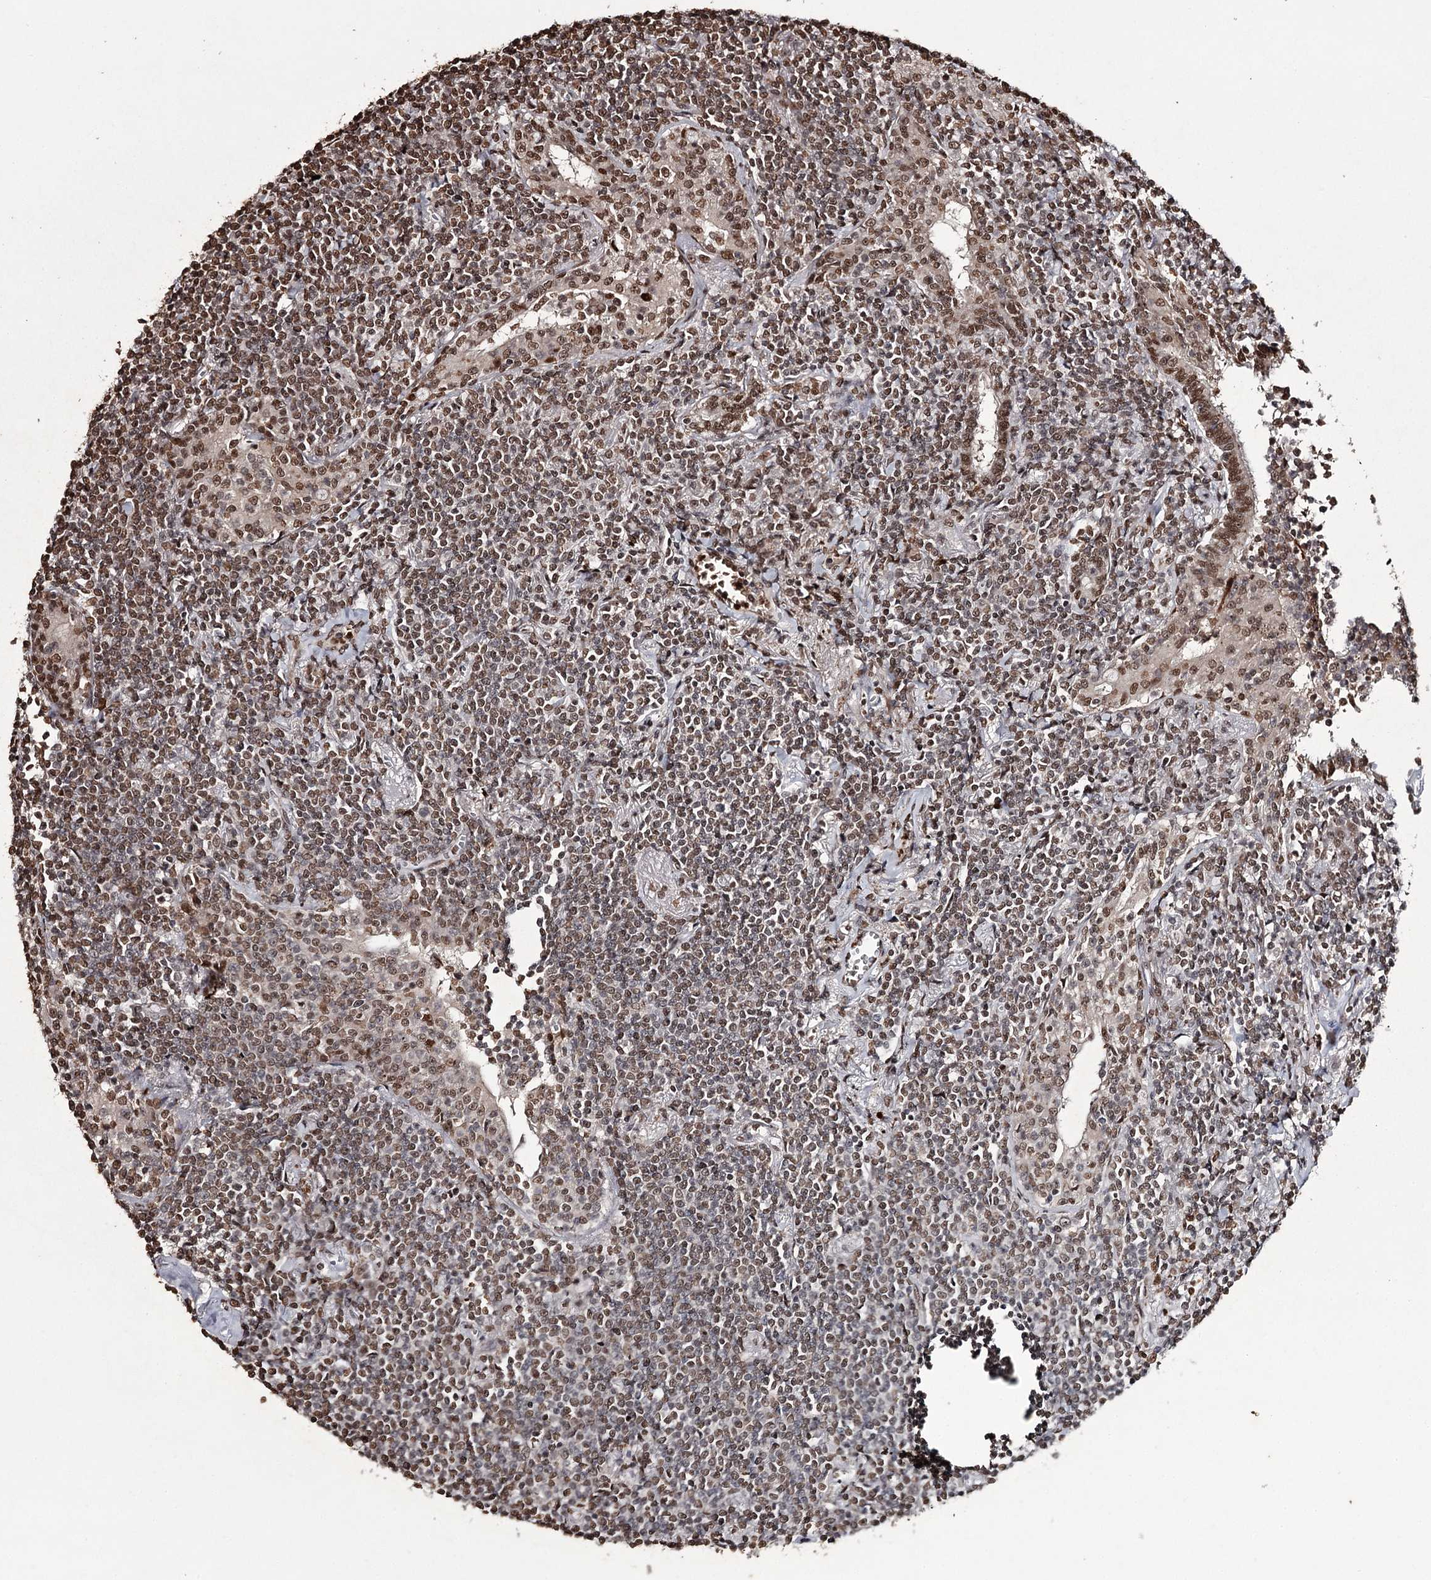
{"staining": {"intensity": "moderate", "quantity": ">75%", "location": "nuclear"}, "tissue": "lymphoma", "cell_type": "Tumor cells", "image_type": "cancer", "snomed": [{"axis": "morphology", "description": "Malignant lymphoma, non-Hodgkin's type, Low grade"}, {"axis": "topography", "description": "Lung"}], "caption": "IHC histopathology image of lymphoma stained for a protein (brown), which demonstrates medium levels of moderate nuclear expression in about >75% of tumor cells.", "gene": "THYN1", "patient": {"sex": "female", "age": 71}}